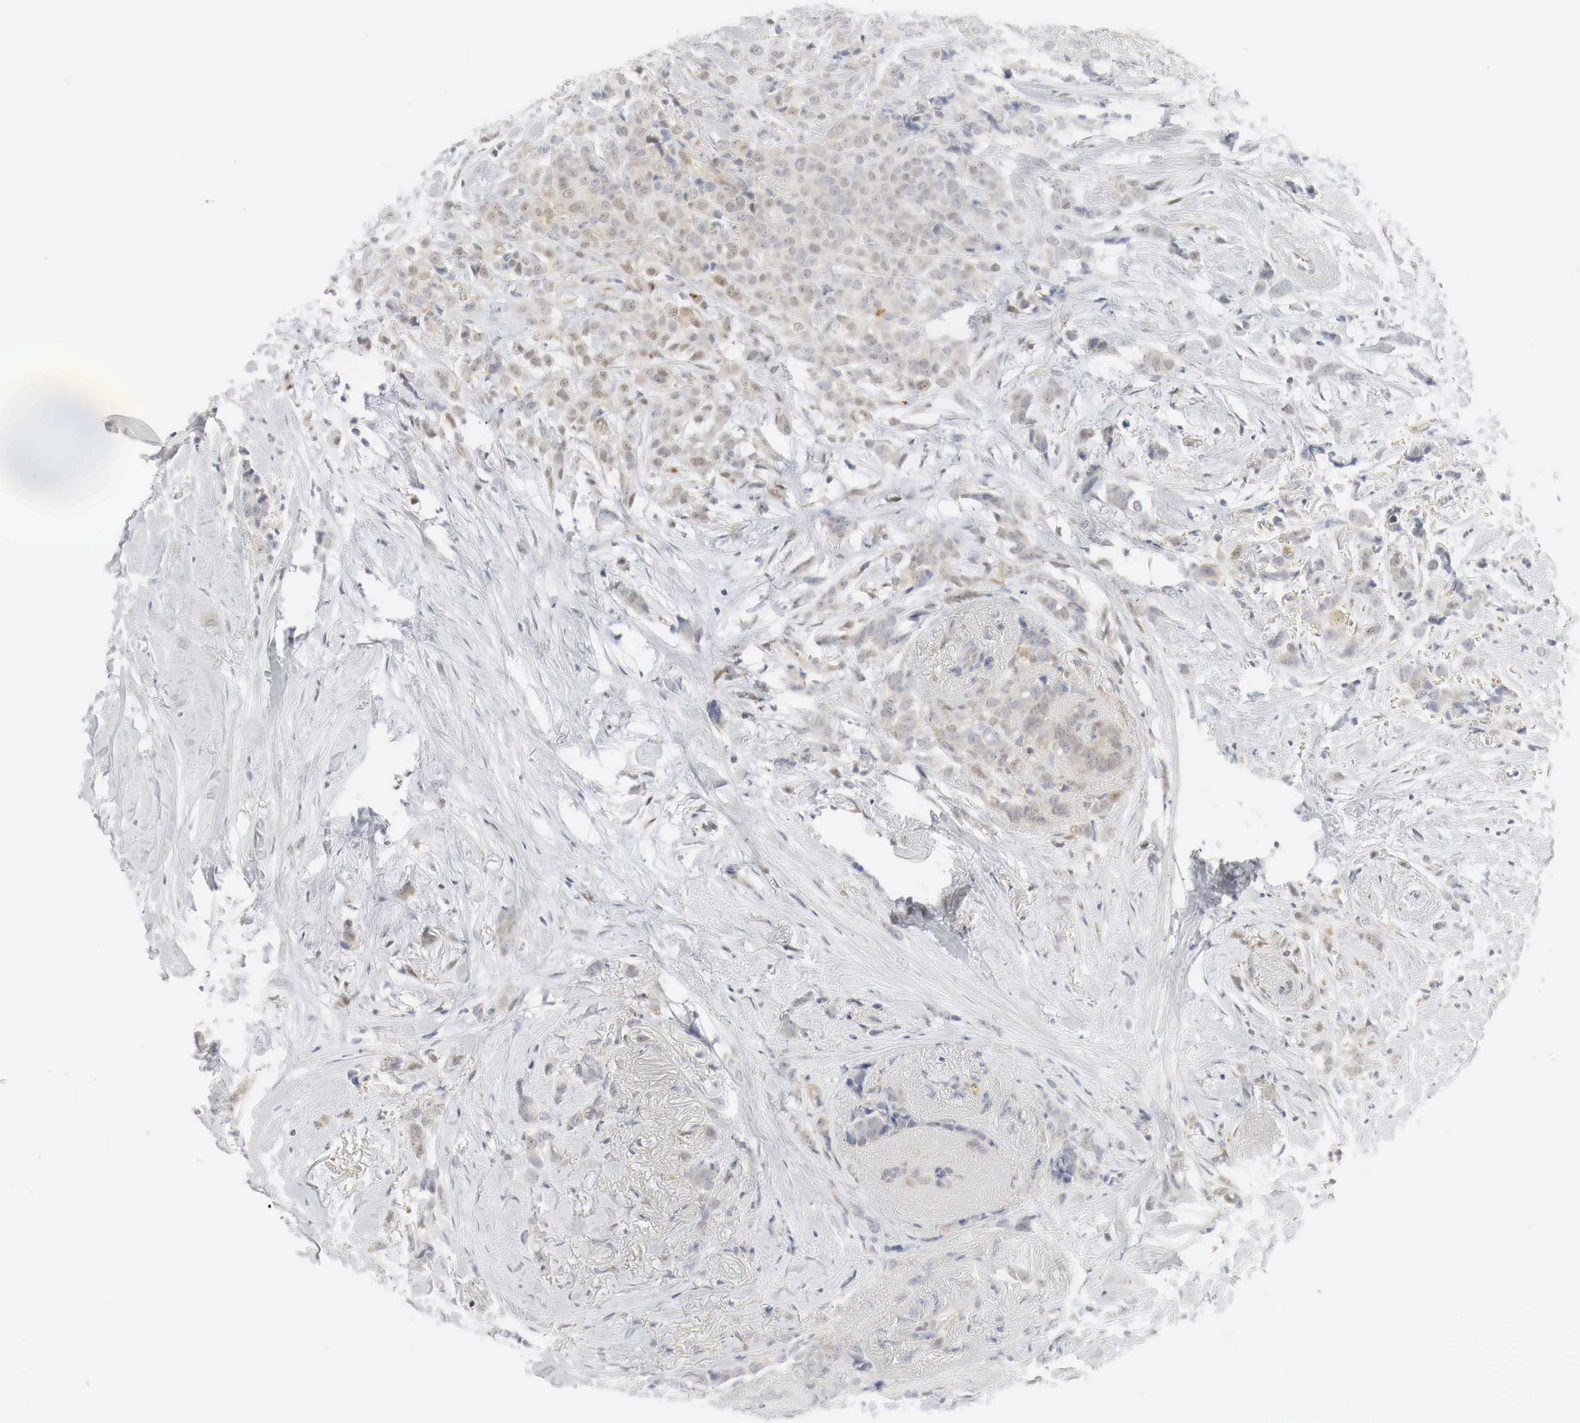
{"staining": {"intensity": "weak", "quantity": "25%-75%", "location": "cytoplasmic/membranous,nuclear"}, "tissue": "breast cancer", "cell_type": "Tumor cells", "image_type": "cancer", "snomed": [{"axis": "morphology", "description": "Lobular carcinoma"}, {"axis": "topography", "description": "Breast"}], "caption": "A brown stain highlights weak cytoplasmic/membranous and nuclear staining of a protein in human breast lobular carcinoma tumor cells.", "gene": "MYC", "patient": {"sex": "female", "age": 57}}